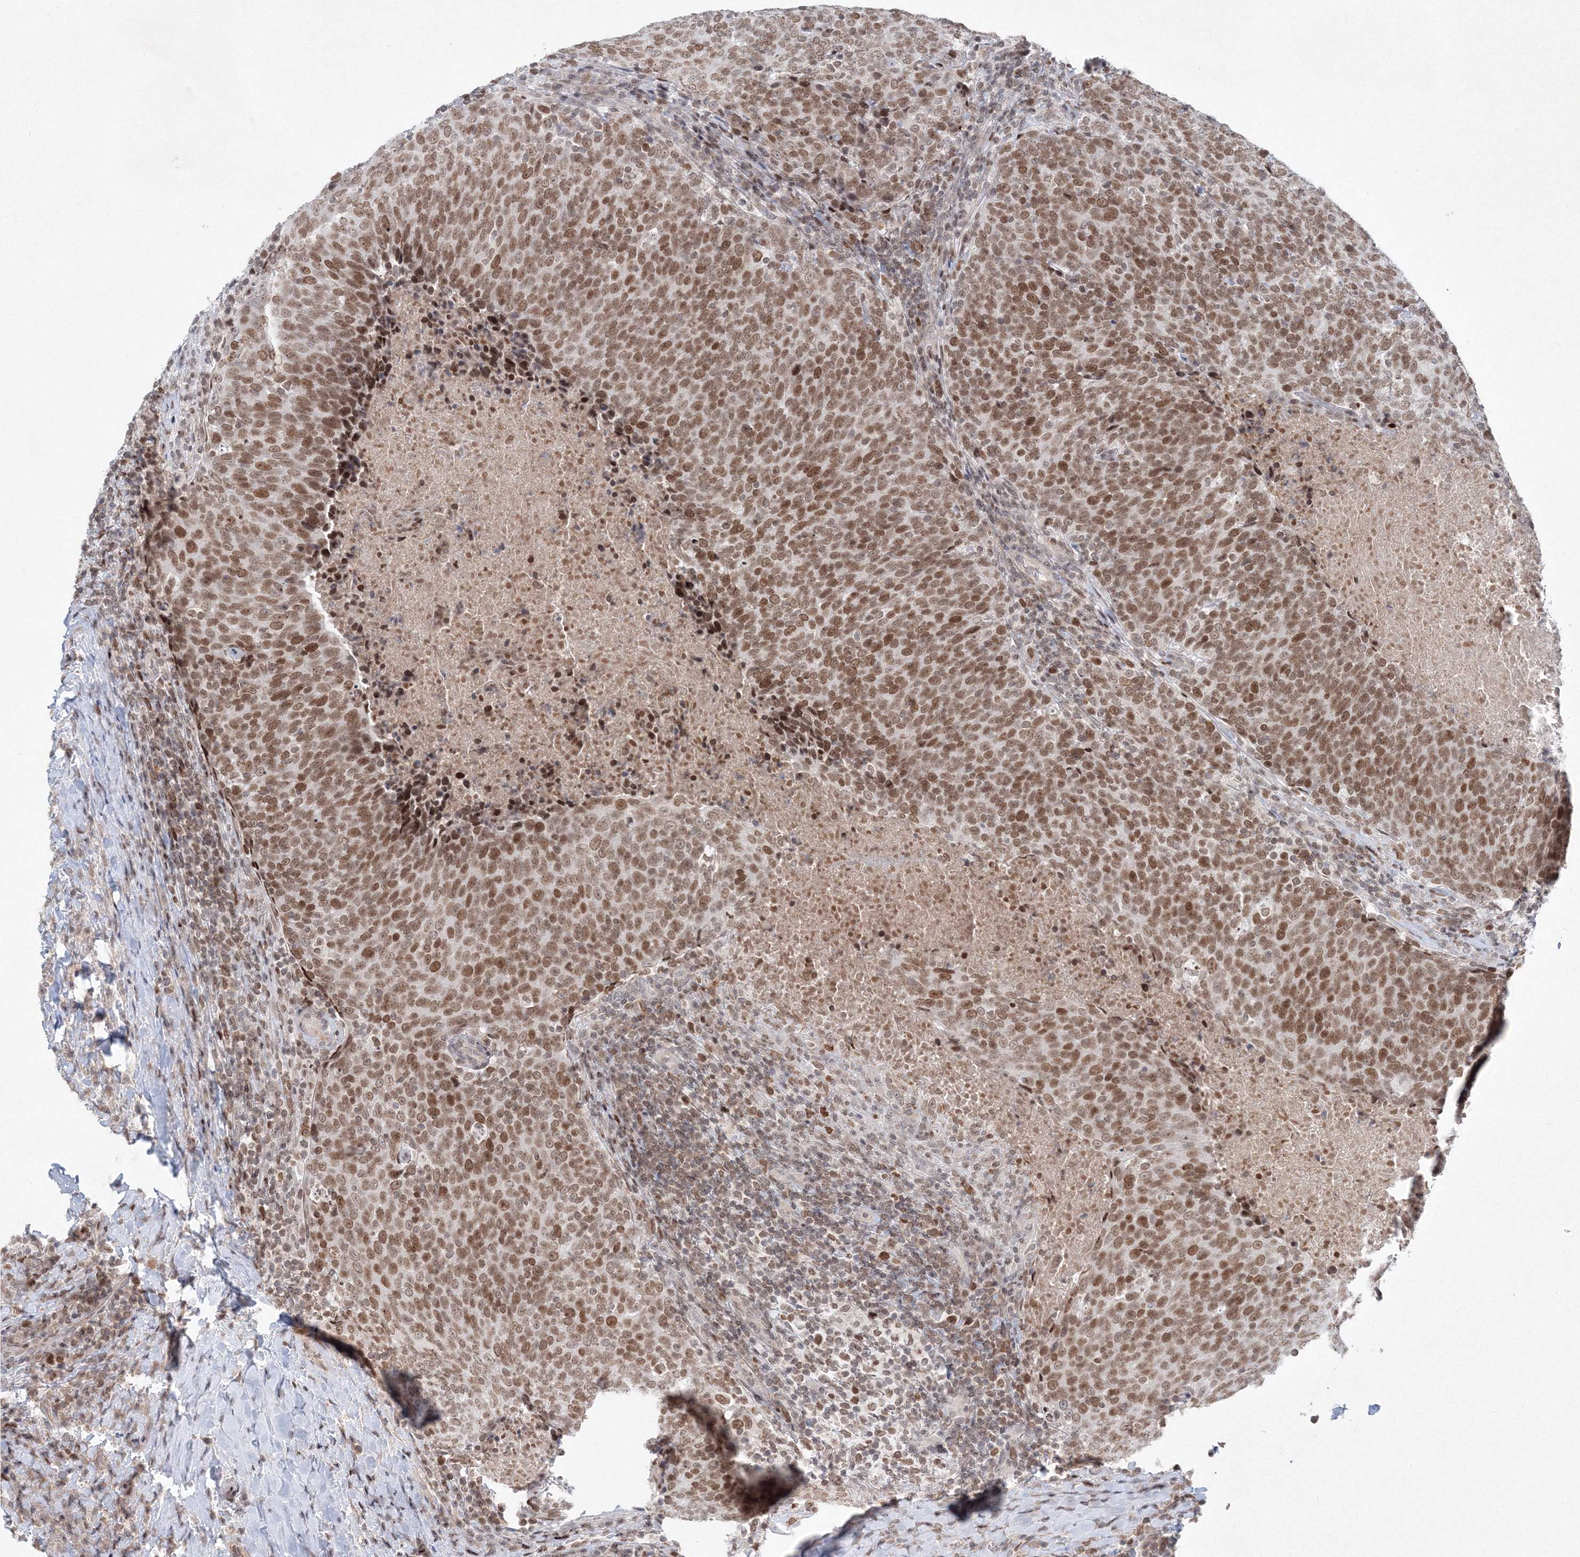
{"staining": {"intensity": "moderate", "quantity": ">75%", "location": "nuclear"}, "tissue": "head and neck cancer", "cell_type": "Tumor cells", "image_type": "cancer", "snomed": [{"axis": "morphology", "description": "Squamous cell carcinoma, NOS"}, {"axis": "morphology", "description": "Squamous cell carcinoma, metastatic, NOS"}, {"axis": "topography", "description": "Lymph node"}, {"axis": "topography", "description": "Head-Neck"}], "caption": "Human head and neck cancer (metastatic squamous cell carcinoma) stained for a protein (brown) shows moderate nuclear positive staining in about >75% of tumor cells.", "gene": "KIF4A", "patient": {"sex": "male", "age": 62}}